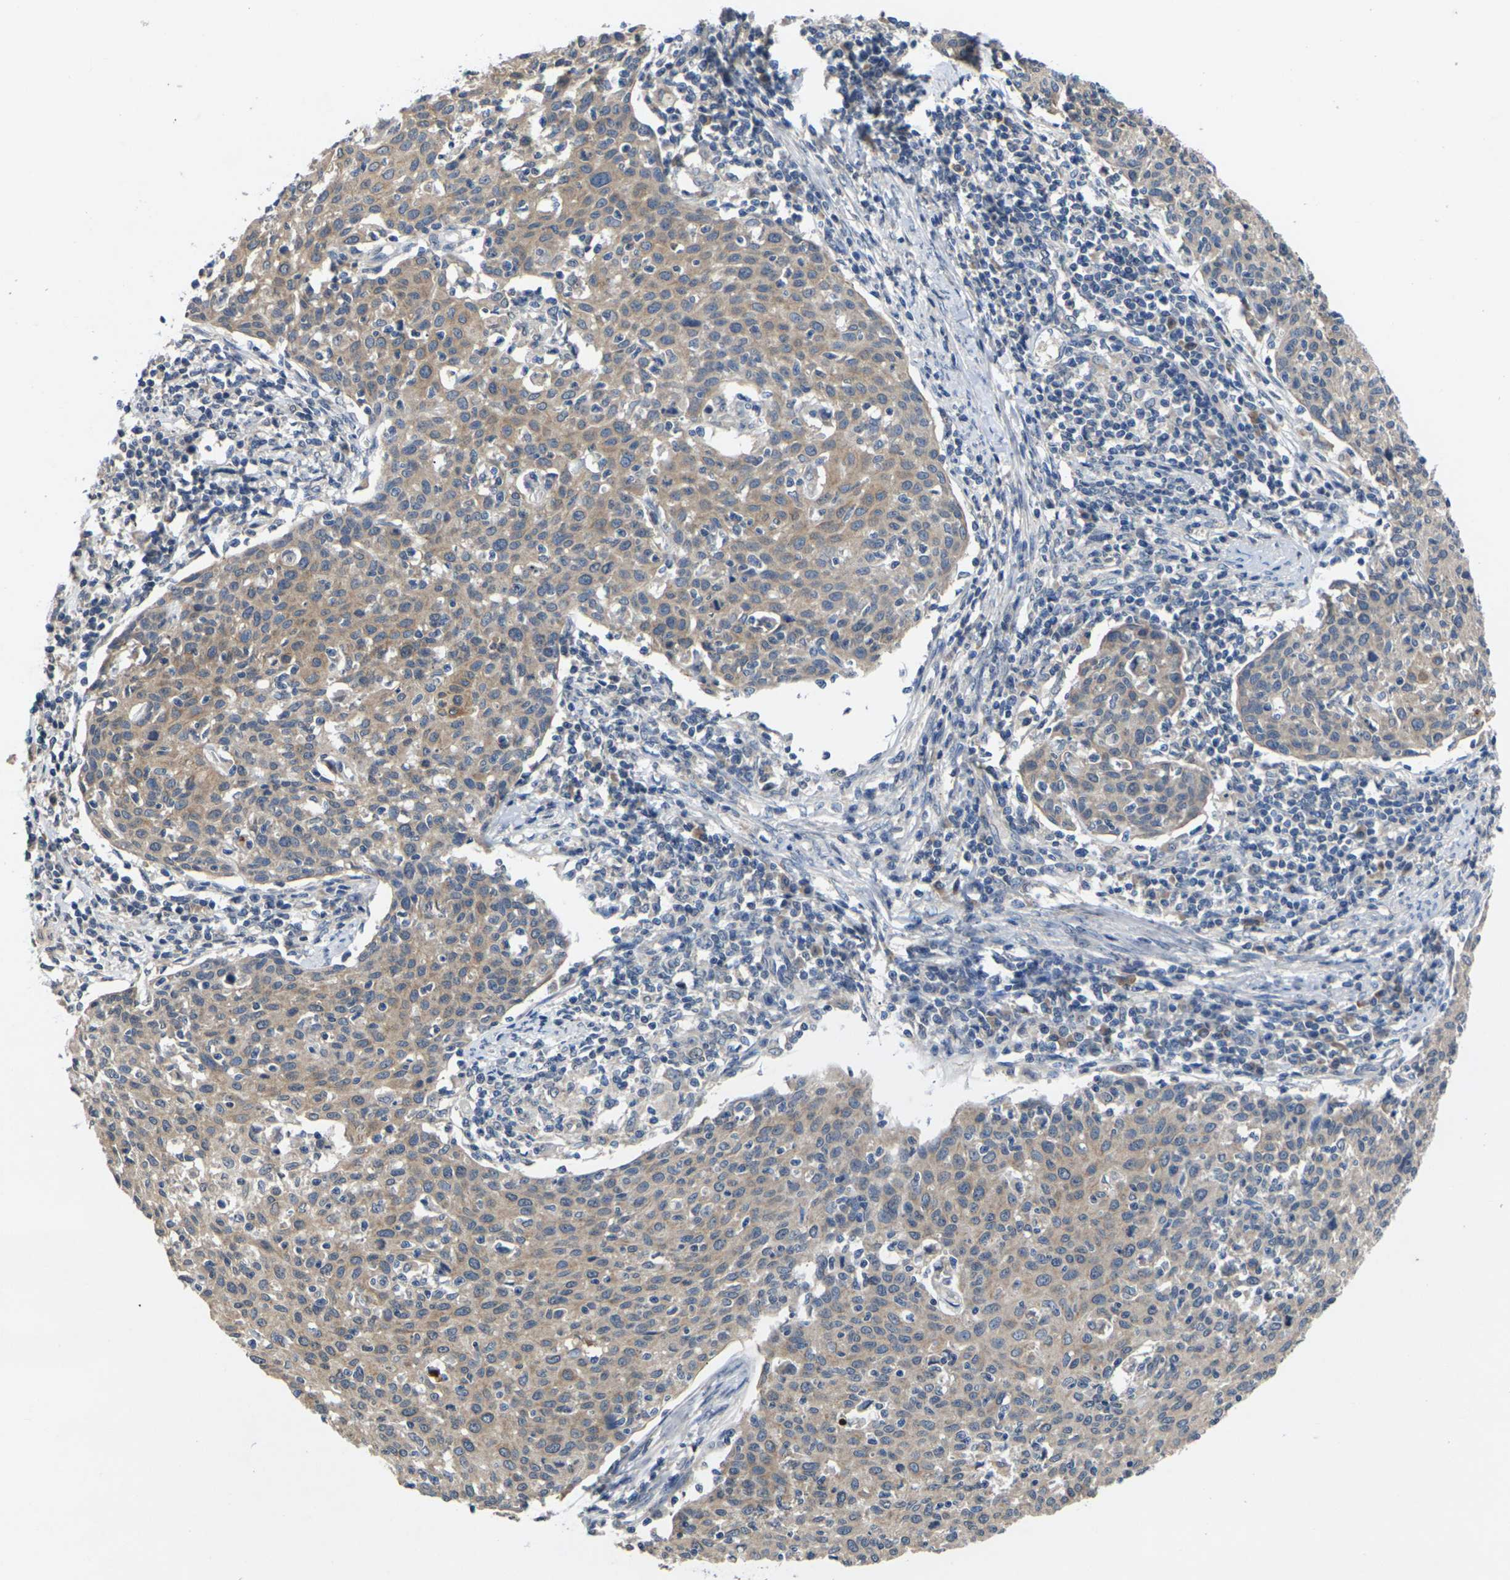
{"staining": {"intensity": "moderate", "quantity": ">75%", "location": "cytoplasmic/membranous"}, "tissue": "cervical cancer", "cell_type": "Tumor cells", "image_type": "cancer", "snomed": [{"axis": "morphology", "description": "Squamous cell carcinoma, NOS"}, {"axis": "topography", "description": "Cervix"}], "caption": "The micrograph reveals immunohistochemical staining of cervical cancer (squamous cell carcinoma). There is moderate cytoplasmic/membranous expression is seen in about >75% of tumor cells.", "gene": "SLC2A2", "patient": {"sex": "female", "age": 38}}